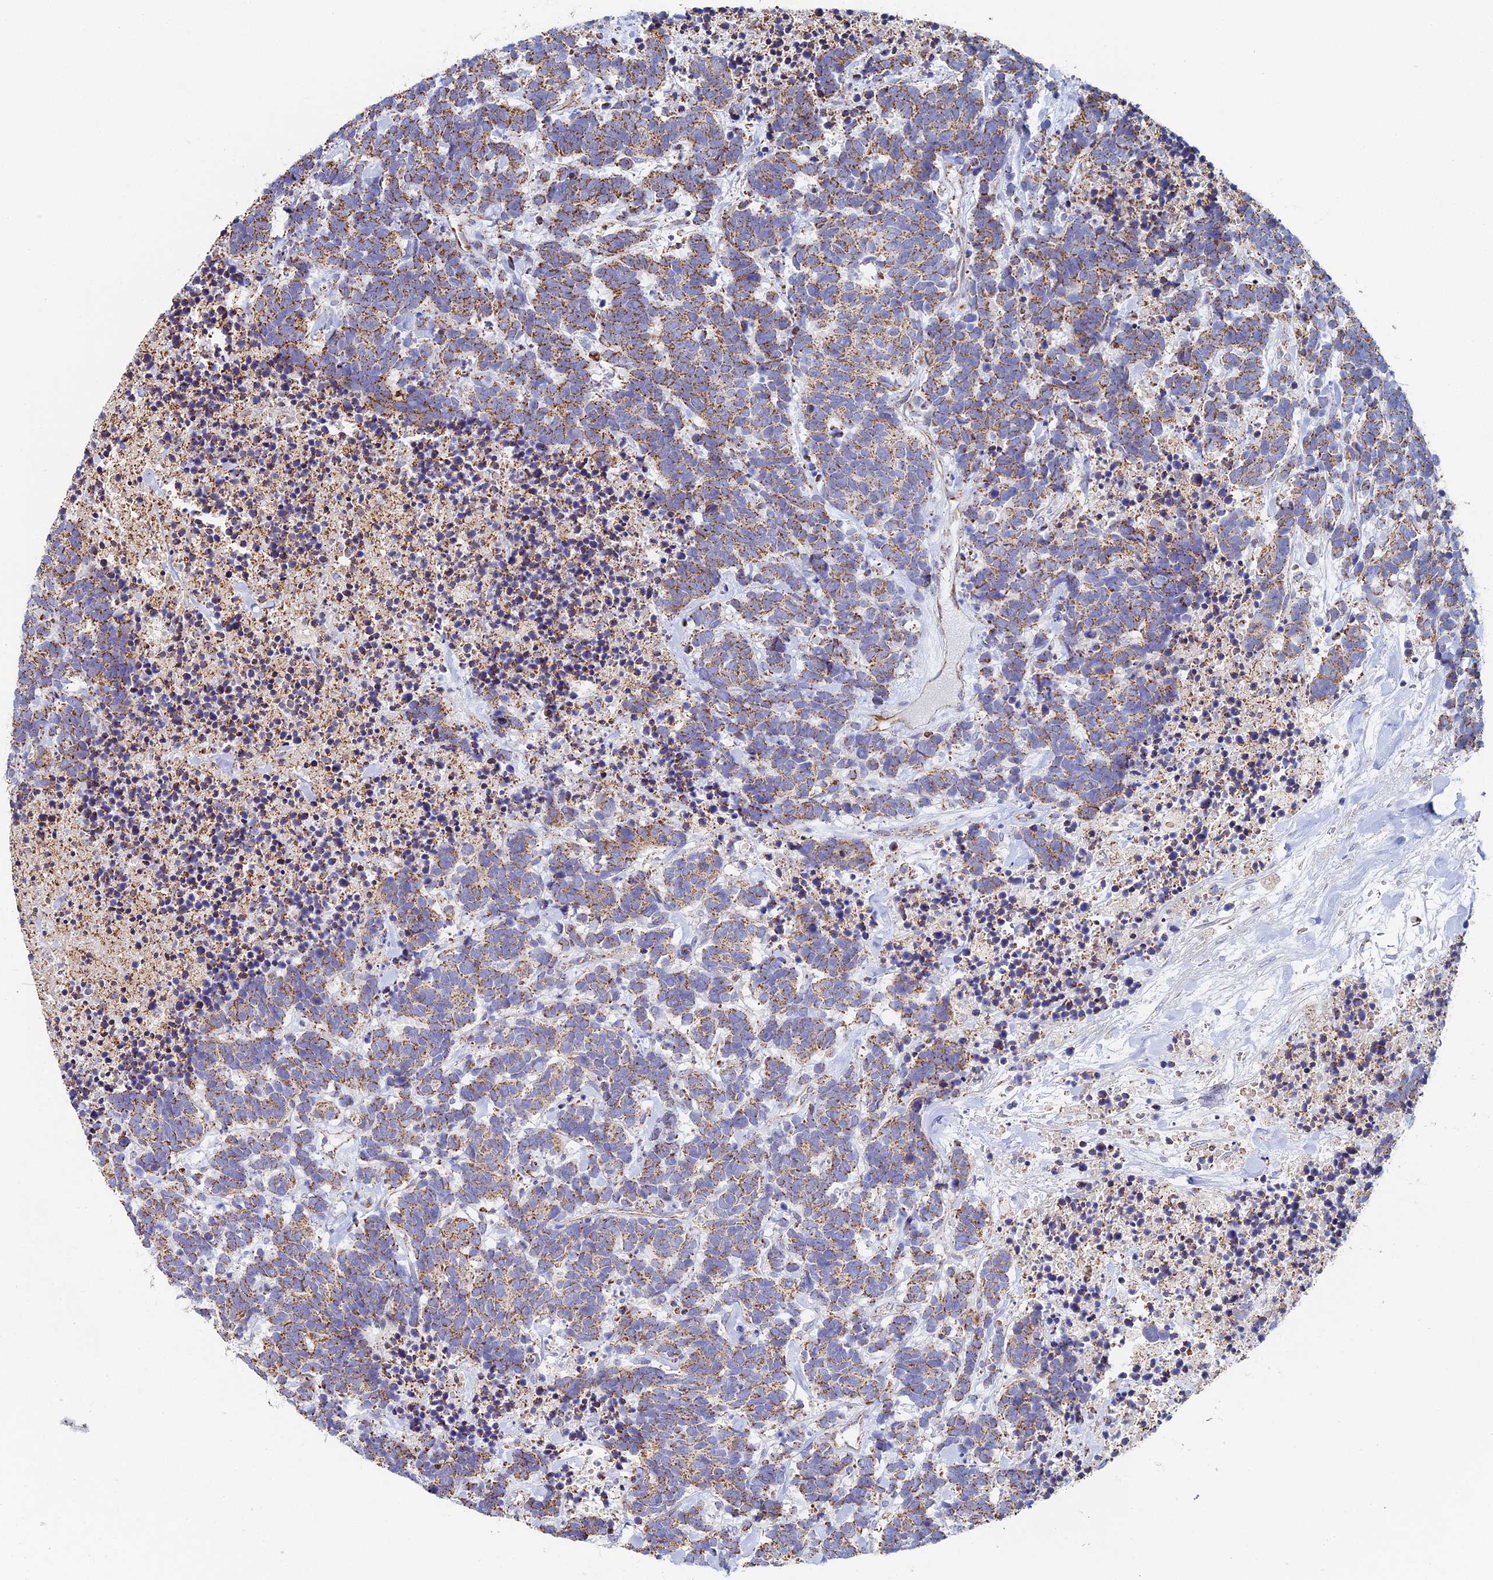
{"staining": {"intensity": "moderate", "quantity": ">75%", "location": "cytoplasmic/membranous"}, "tissue": "carcinoid", "cell_type": "Tumor cells", "image_type": "cancer", "snomed": [{"axis": "morphology", "description": "Carcinoma, NOS"}, {"axis": "morphology", "description": "Carcinoid, malignant, NOS"}, {"axis": "topography", "description": "Prostate"}], "caption": "Brown immunohistochemical staining in carcinoid reveals moderate cytoplasmic/membranous positivity in approximately >75% of tumor cells.", "gene": "SPOCK2", "patient": {"sex": "male", "age": 57}}